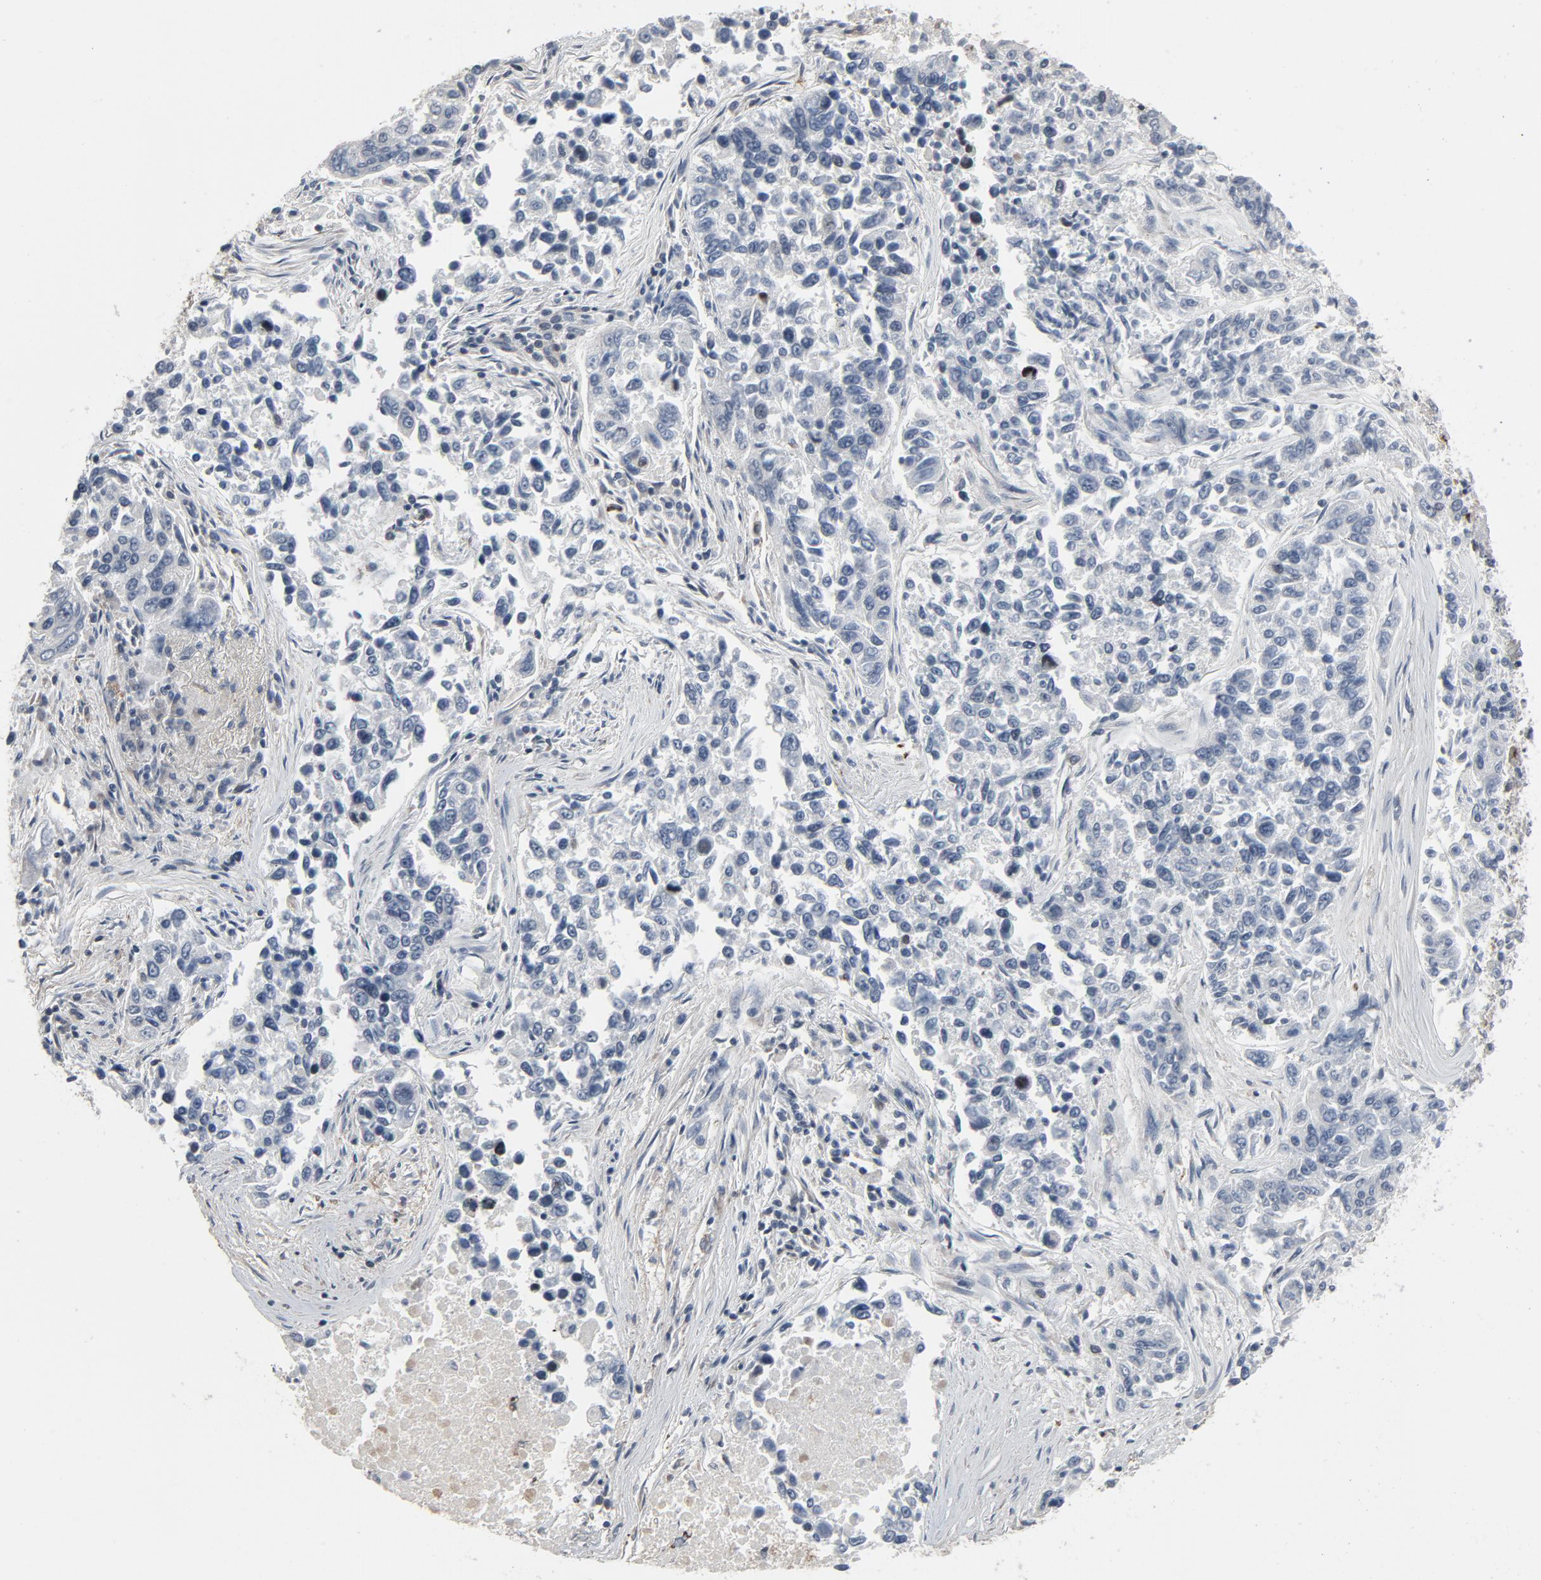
{"staining": {"intensity": "negative", "quantity": "none", "location": "none"}, "tissue": "lung cancer", "cell_type": "Tumor cells", "image_type": "cancer", "snomed": [{"axis": "morphology", "description": "Adenocarcinoma, NOS"}, {"axis": "topography", "description": "Lung"}], "caption": "Immunohistochemistry (IHC) of human lung adenocarcinoma shows no staining in tumor cells. Brightfield microscopy of IHC stained with DAB (3,3'-diaminobenzidine) (brown) and hematoxylin (blue), captured at high magnification.", "gene": "PDZD4", "patient": {"sex": "male", "age": 84}}